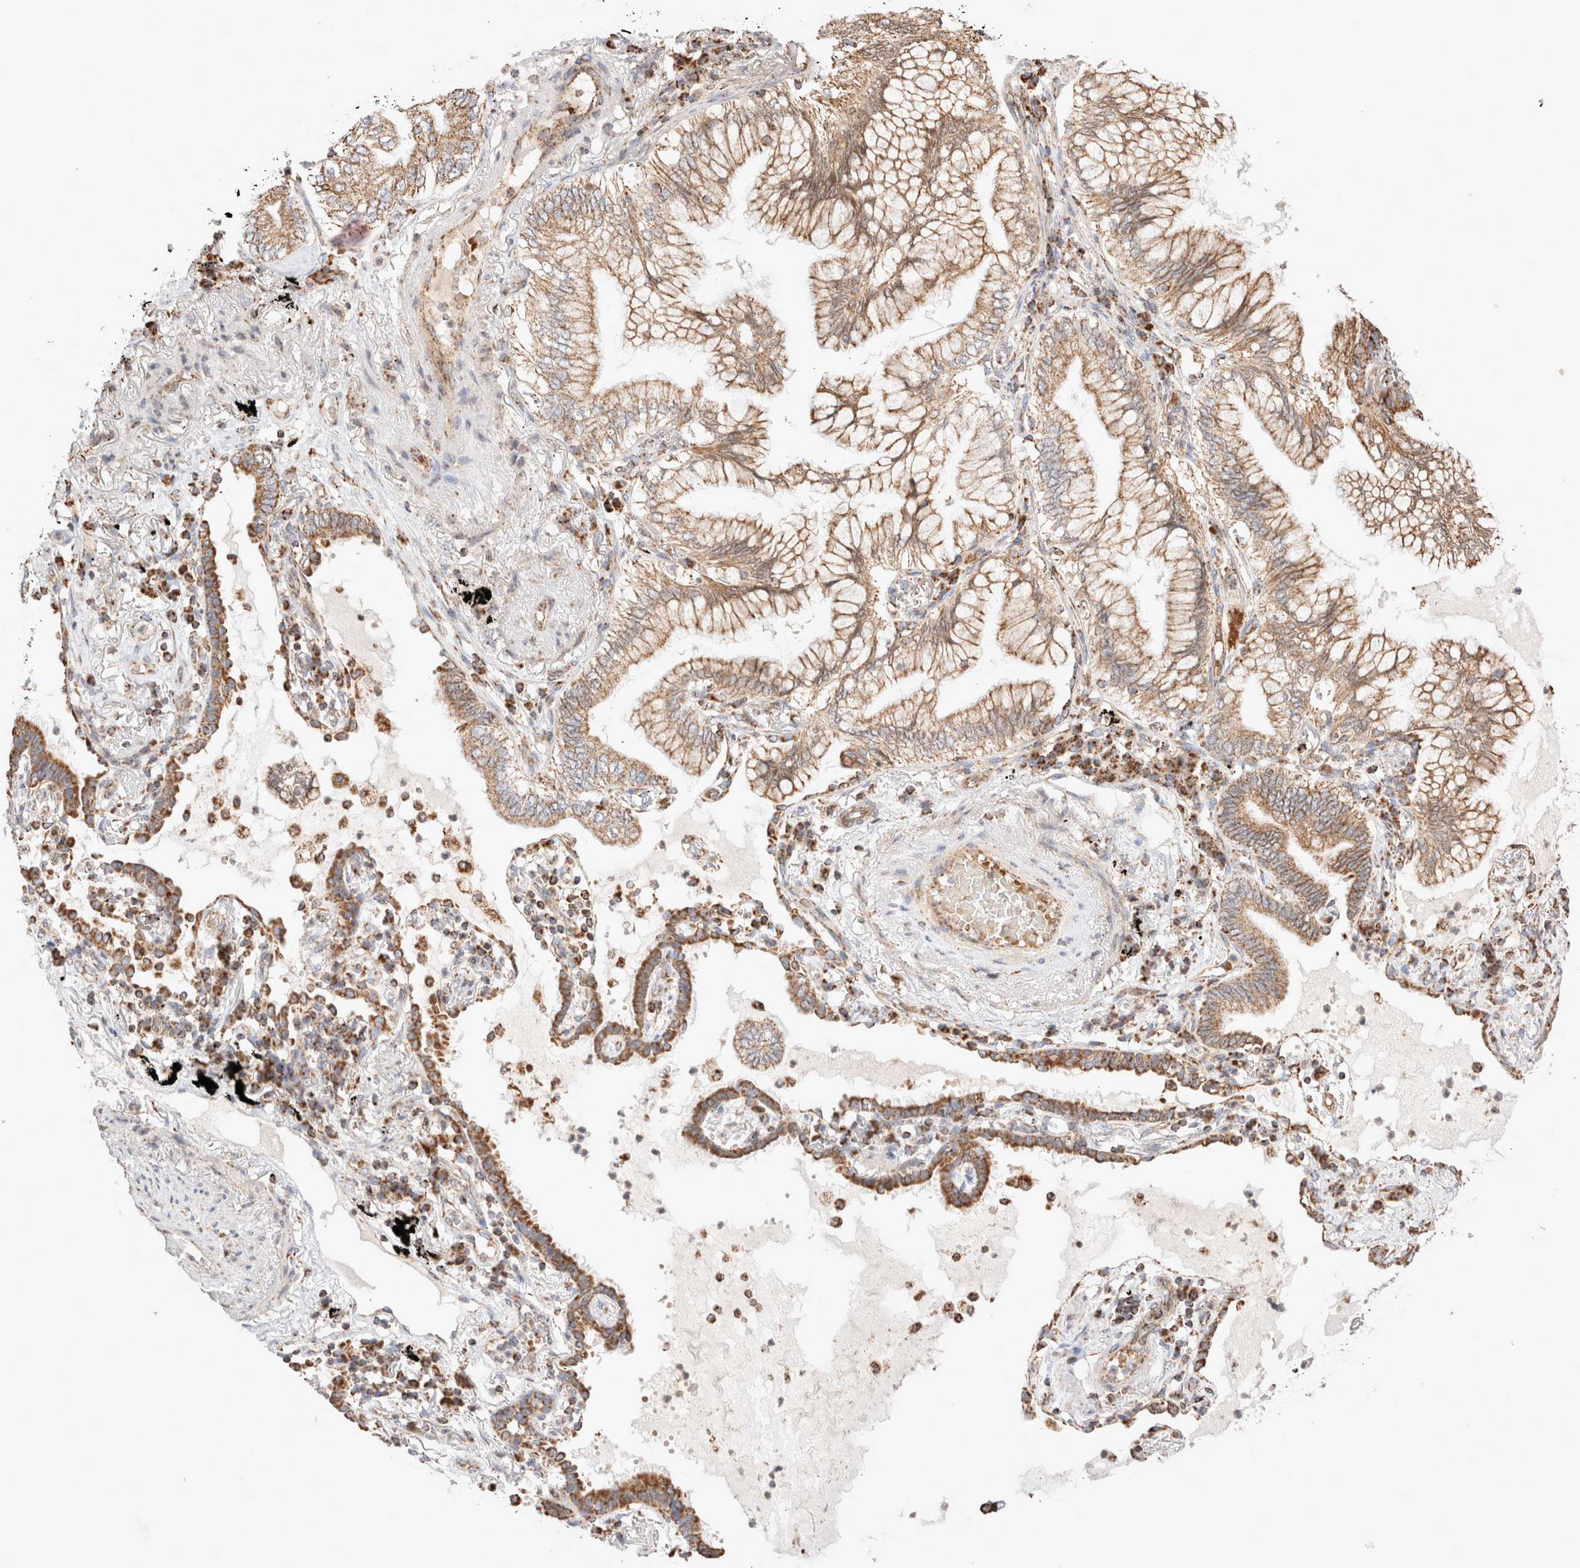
{"staining": {"intensity": "moderate", "quantity": ">75%", "location": "cytoplasmic/membranous"}, "tissue": "lung cancer", "cell_type": "Tumor cells", "image_type": "cancer", "snomed": [{"axis": "morphology", "description": "Adenocarcinoma, NOS"}, {"axis": "topography", "description": "Lung"}], "caption": "Immunohistochemistry of lung cancer reveals medium levels of moderate cytoplasmic/membranous staining in approximately >75% of tumor cells. The staining was performed using DAB (3,3'-diaminobenzidine) to visualize the protein expression in brown, while the nuclei were stained in blue with hematoxylin (Magnification: 20x).", "gene": "TMPPE", "patient": {"sex": "female", "age": 70}}